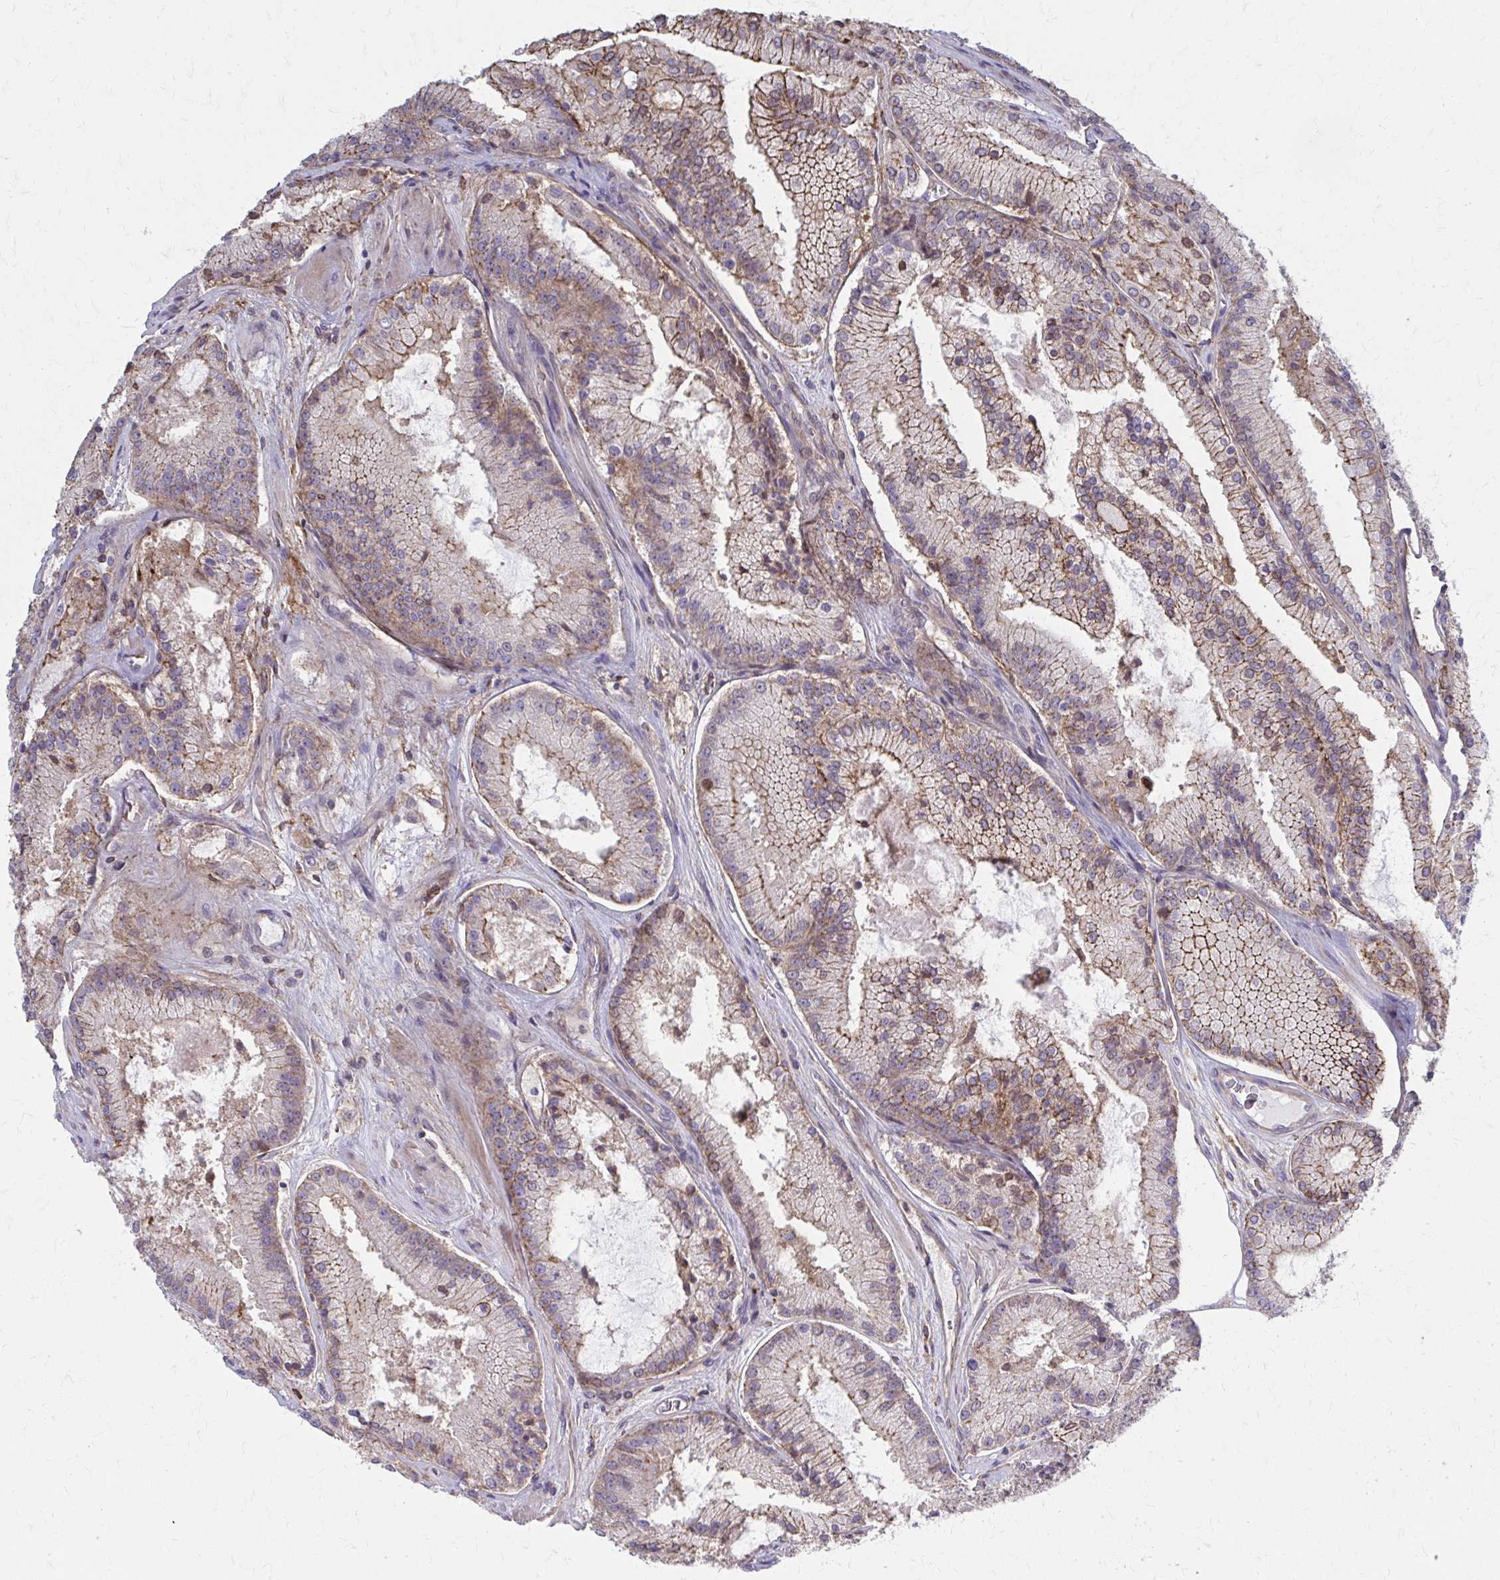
{"staining": {"intensity": "weak", "quantity": "25%-75%", "location": "cytoplasmic/membranous"}, "tissue": "prostate cancer", "cell_type": "Tumor cells", "image_type": "cancer", "snomed": [{"axis": "morphology", "description": "Adenocarcinoma, High grade"}, {"axis": "topography", "description": "Prostate"}], "caption": "IHC histopathology image of neoplastic tissue: prostate cancer stained using immunohistochemistry exhibits low levels of weak protein expression localized specifically in the cytoplasmic/membranous of tumor cells, appearing as a cytoplasmic/membranous brown color.", "gene": "MMP14", "patient": {"sex": "male", "age": 73}}